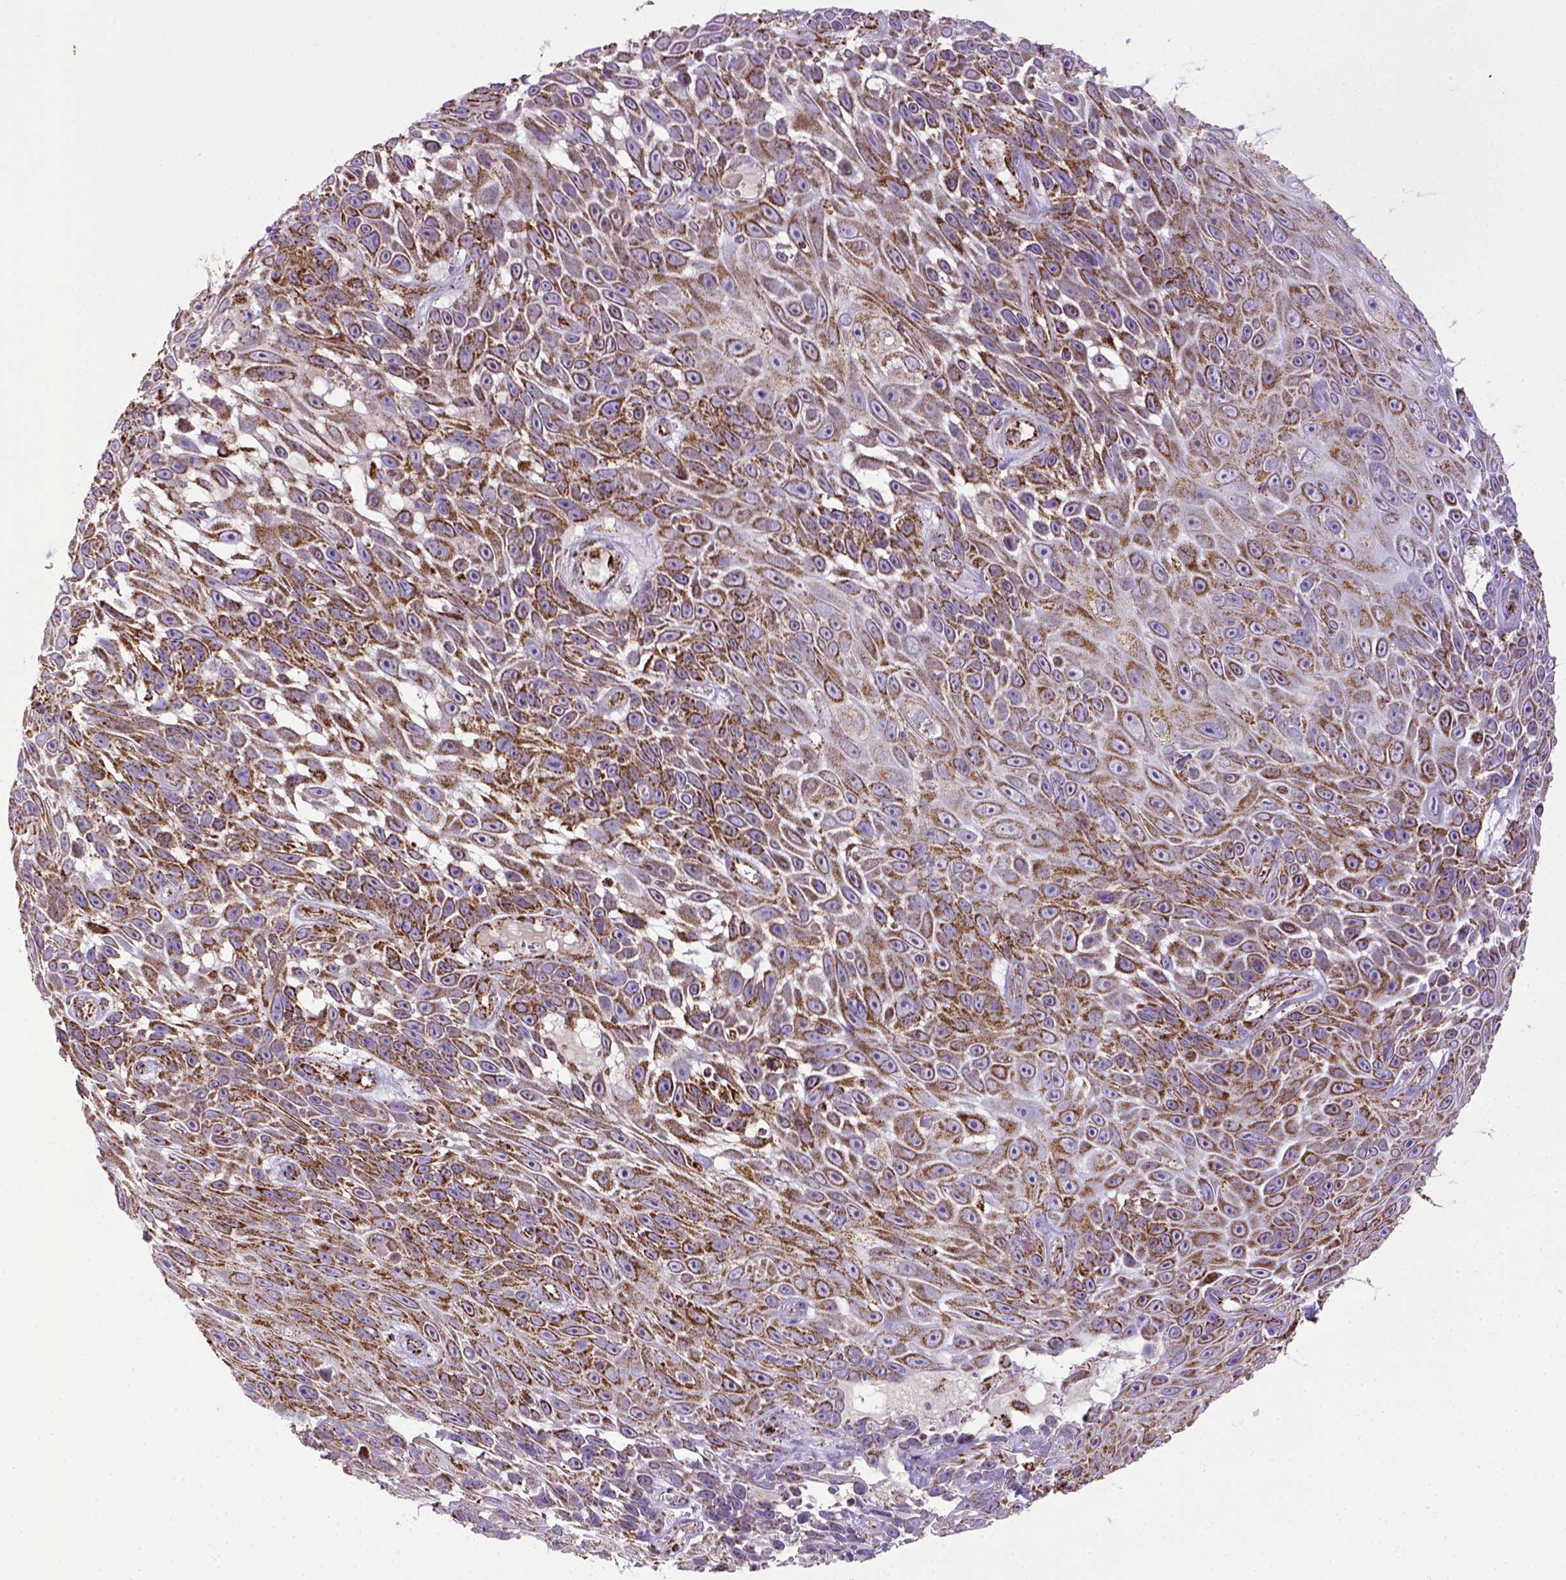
{"staining": {"intensity": "moderate", "quantity": ">75%", "location": "cytoplasmic/membranous"}, "tissue": "skin cancer", "cell_type": "Tumor cells", "image_type": "cancer", "snomed": [{"axis": "morphology", "description": "Squamous cell carcinoma, NOS"}, {"axis": "topography", "description": "Skin"}], "caption": "Skin cancer was stained to show a protein in brown. There is medium levels of moderate cytoplasmic/membranous positivity in about >75% of tumor cells.", "gene": "MT-CO1", "patient": {"sex": "male", "age": 82}}